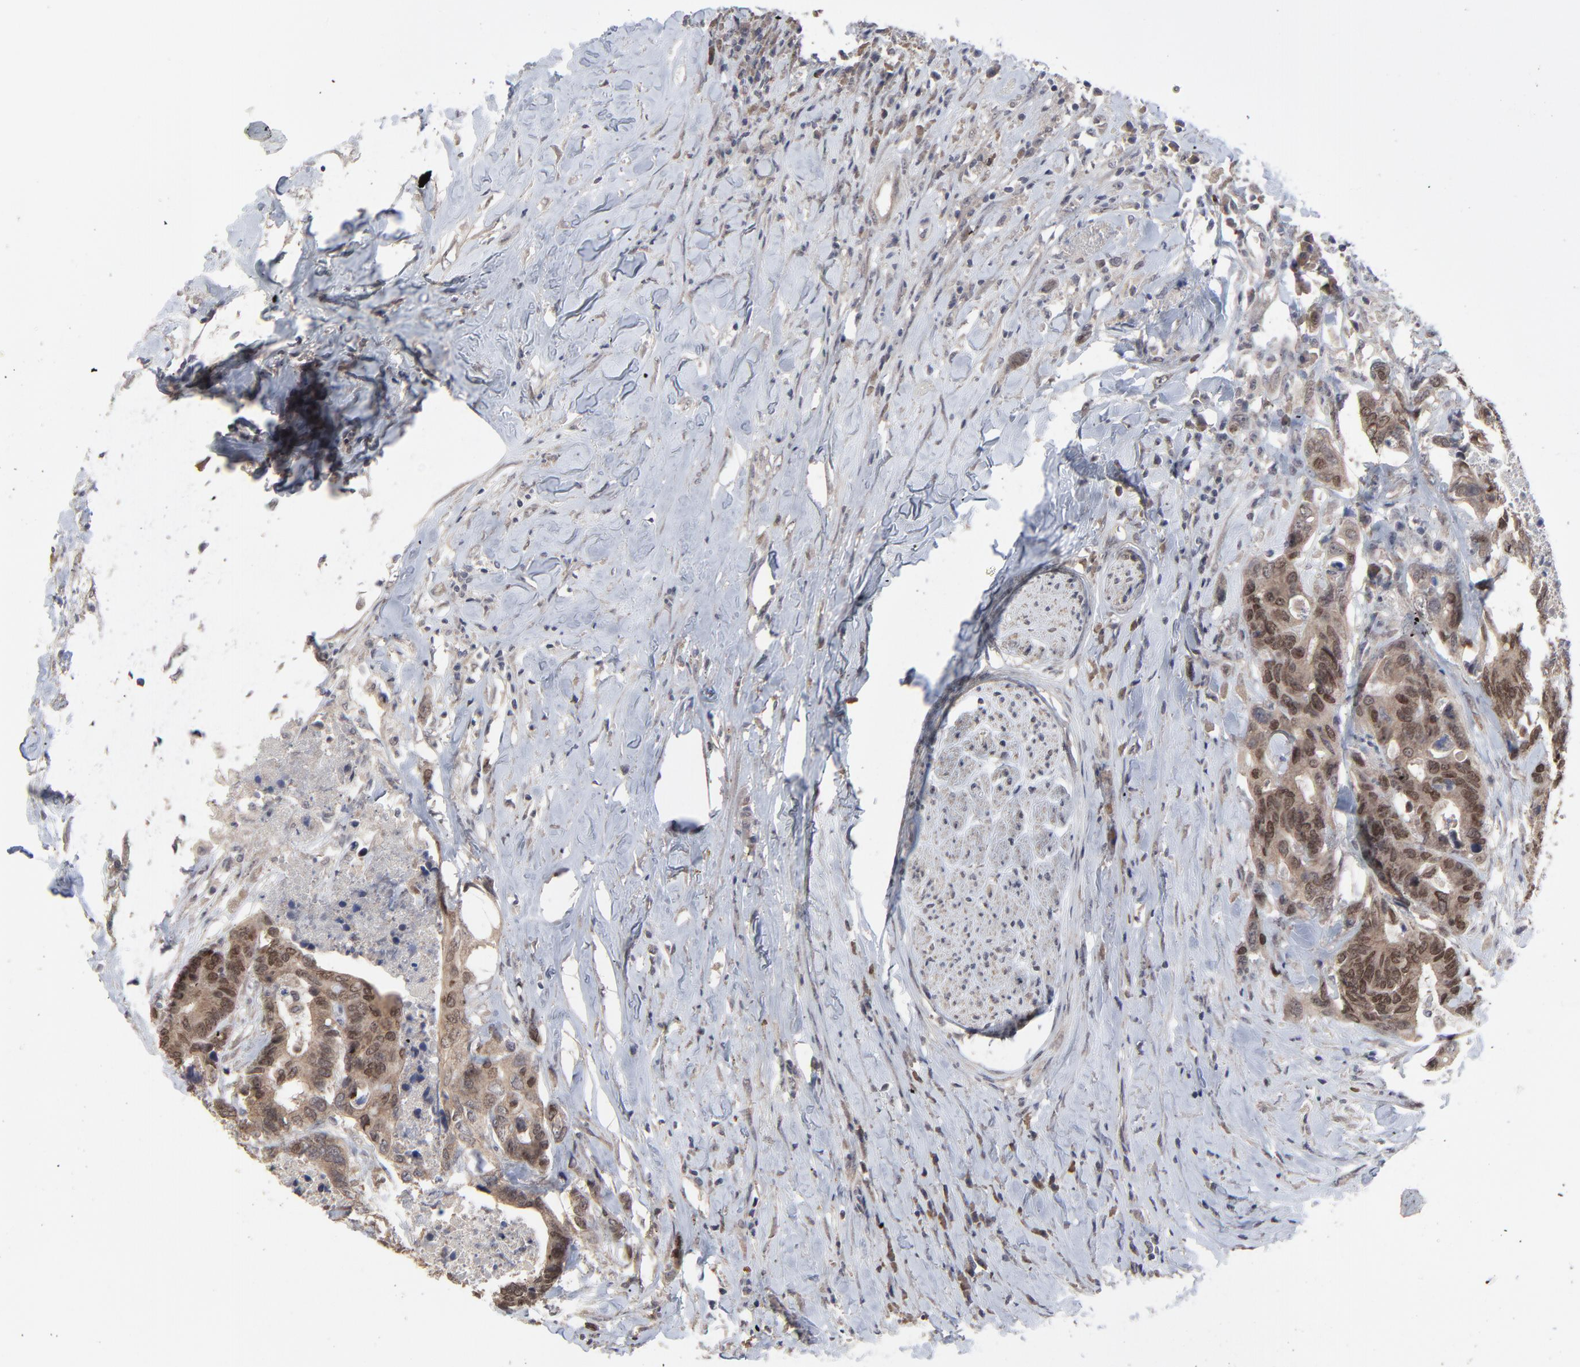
{"staining": {"intensity": "moderate", "quantity": ">75%", "location": "cytoplasmic/membranous,nuclear"}, "tissue": "colorectal cancer", "cell_type": "Tumor cells", "image_type": "cancer", "snomed": [{"axis": "morphology", "description": "Adenocarcinoma, NOS"}, {"axis": "topography", "description": "Rectum"}], "caption": "High-power microscopy captured an immunohistochemistry image of colorectal cancer (adenocarcinoma), revealing moderate cytoplasmic/membranous and nuclear positivity in about >75% of tumor cells. Nuclei are stained in blue.", "gene": "FAM199X", "patient": {"sex": "male", "age": 55}}